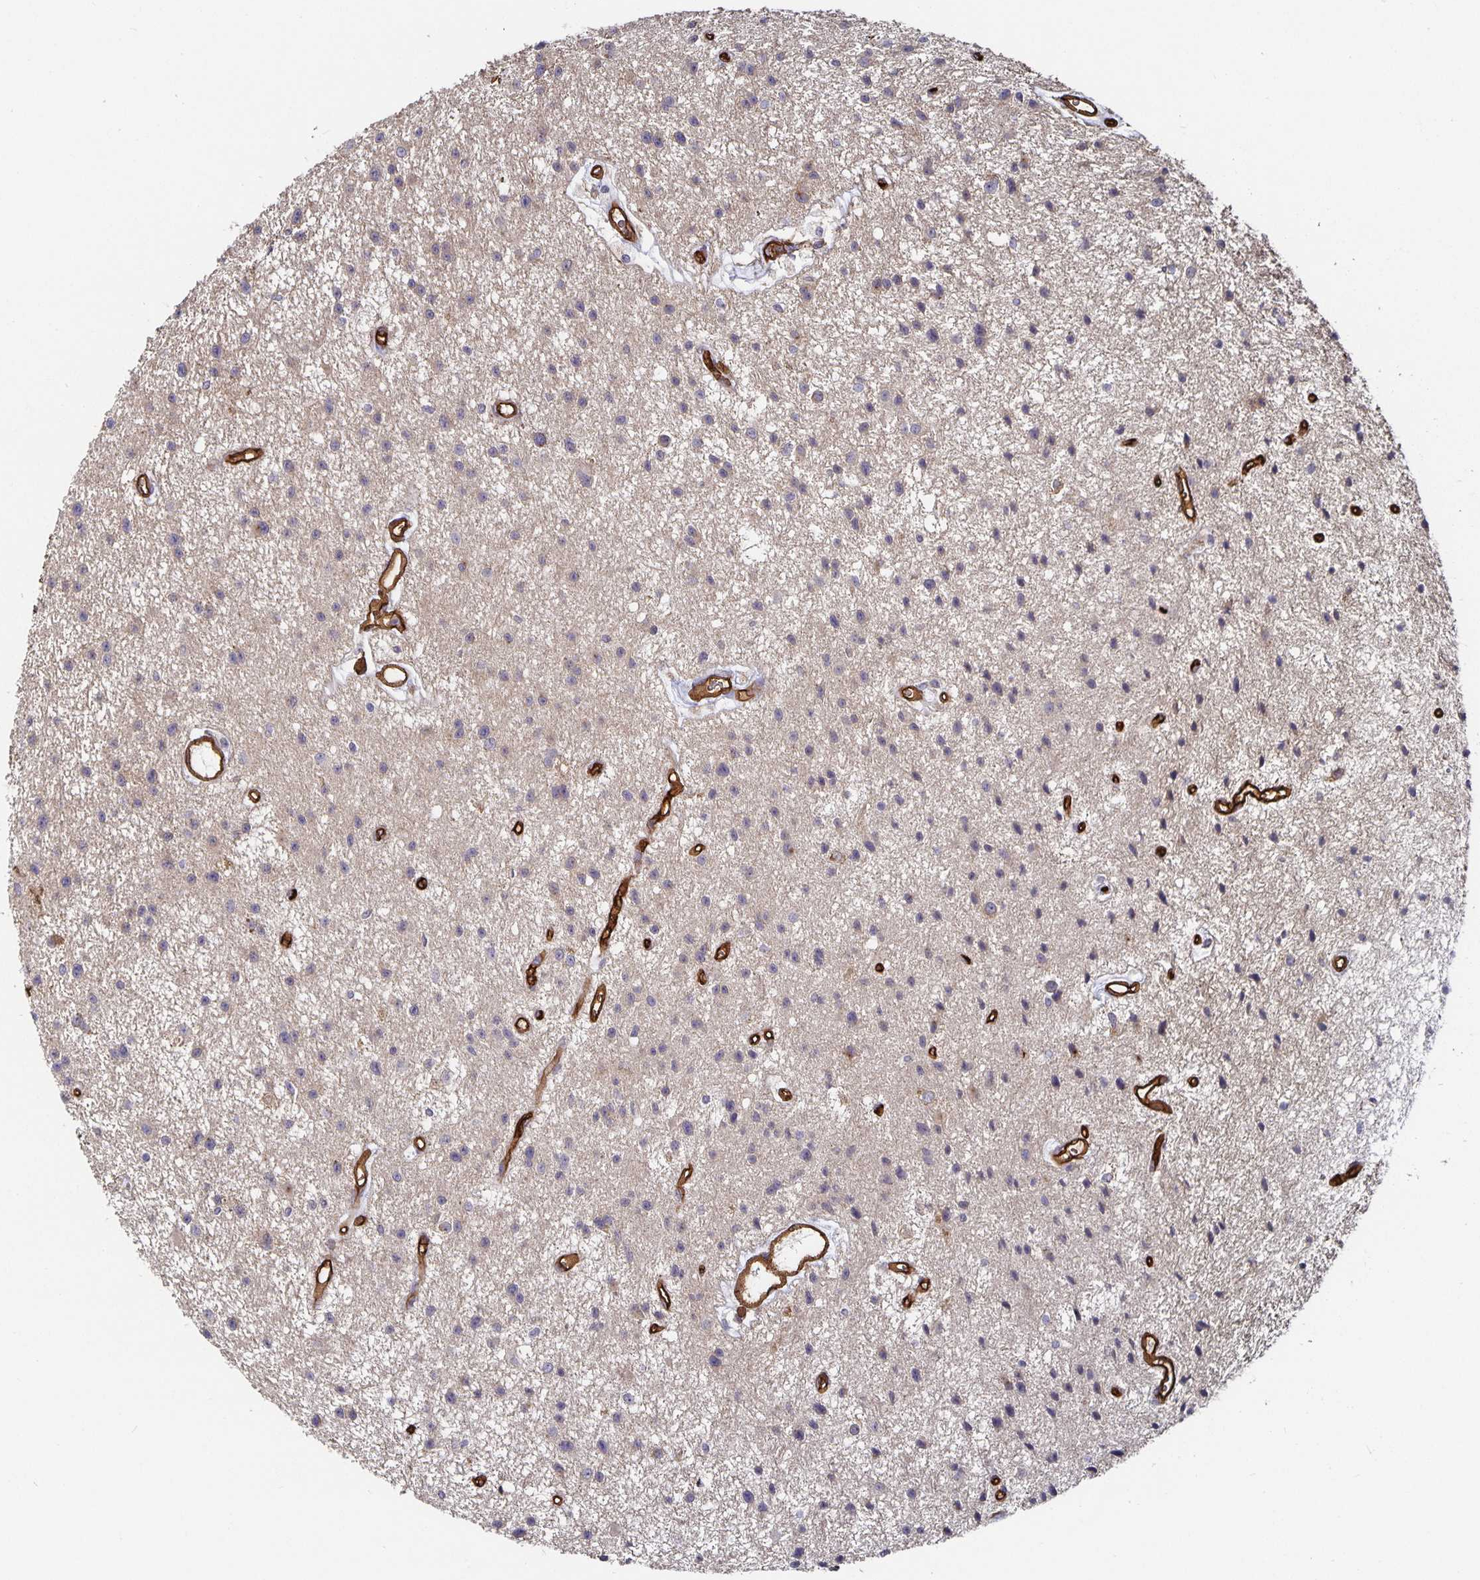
{"staining": {"intensity": "negative", "quantity": "none", "location": "none"}, "tissue": "glioma", "cell_type": "Tumor cells", "image_type": "cancer", "snomed": [{"axis": "morphology", "description": "Glioma, malignant, Low grade"}, {"axis": "topography", "description": "Brain"}], "caption": "Tumor cells show no significant protein positivity in malignant low-grade glioma. (DAB immunohistochemistry with hematoxylin counter stain).", "gene": "PODXL", "patient": {"sex": "male", "age": 43}}